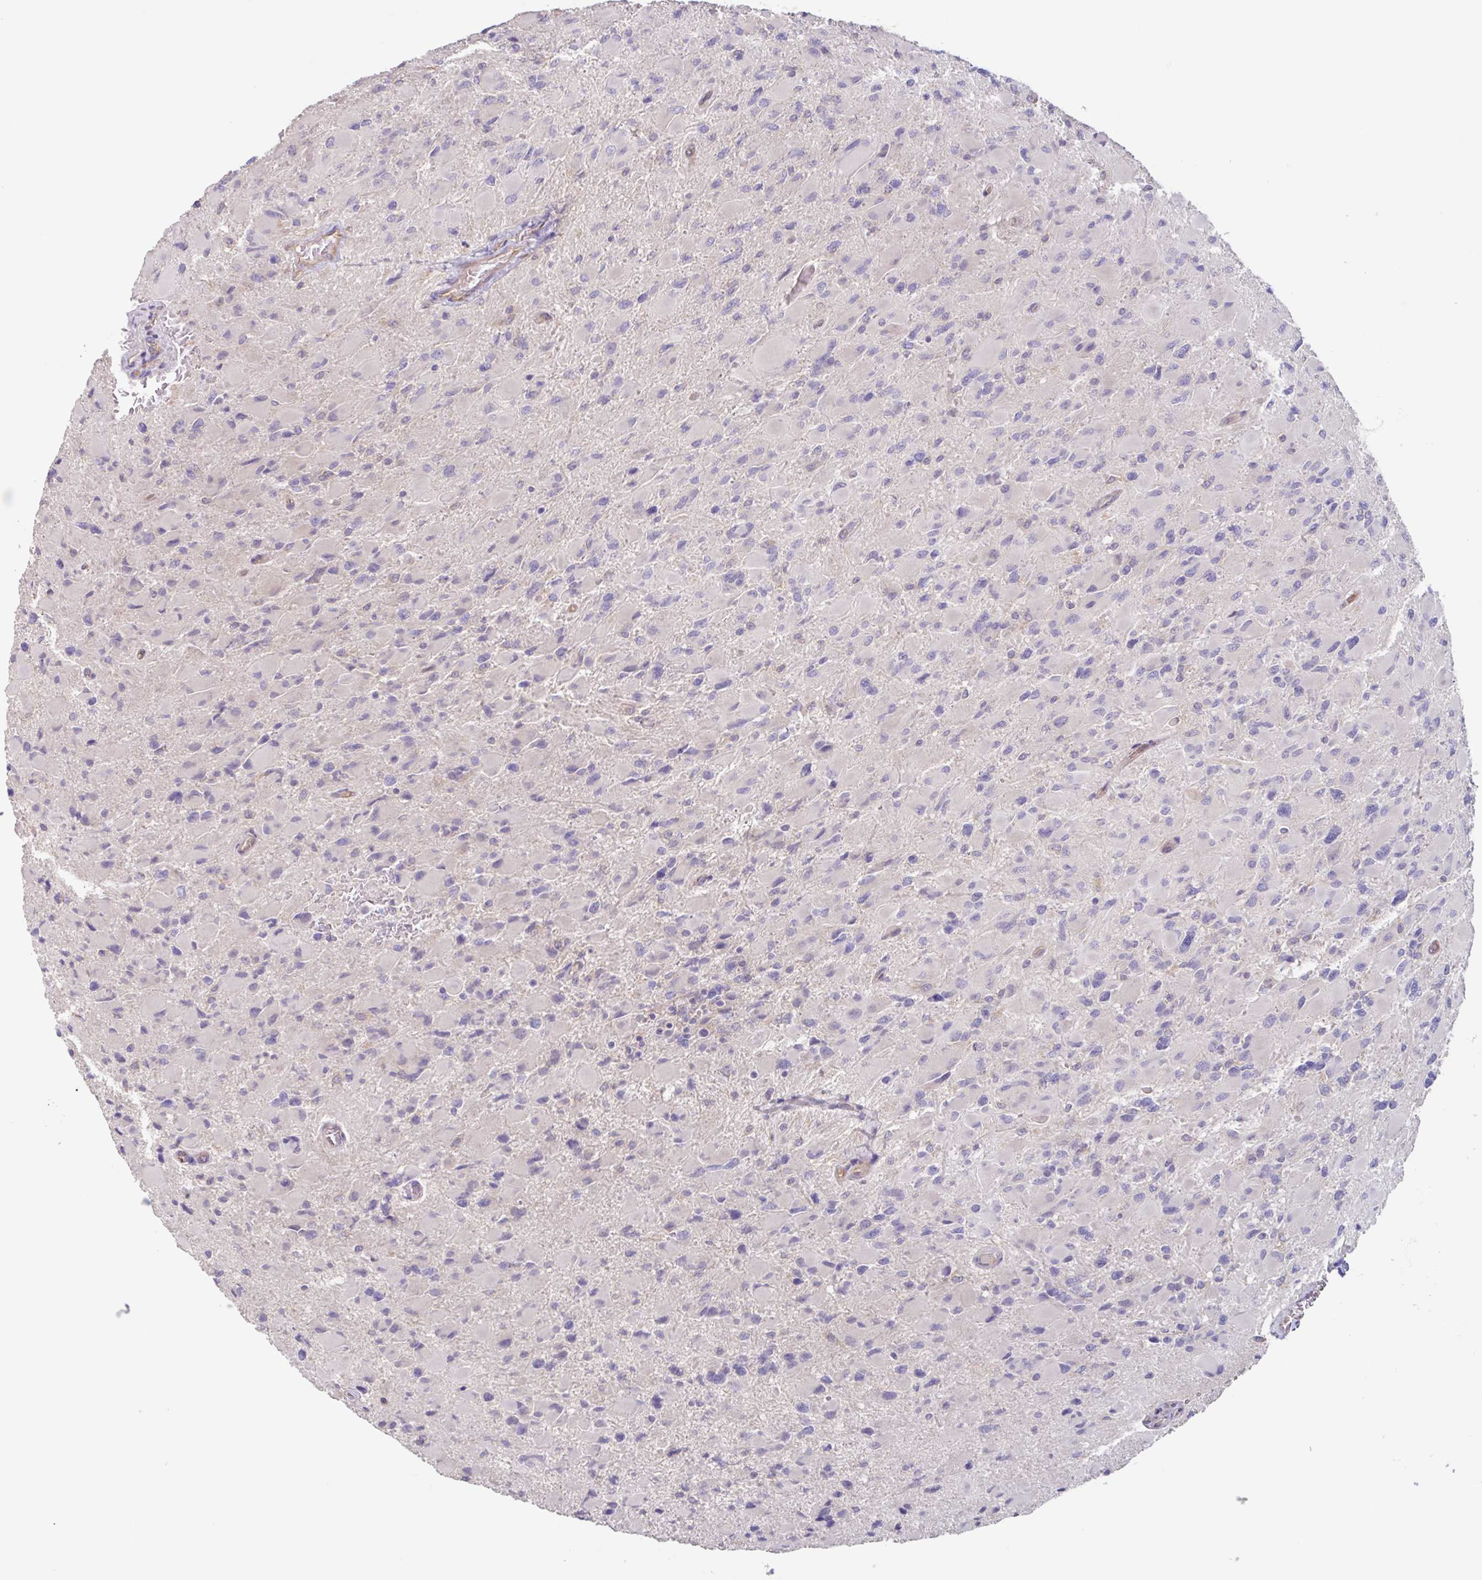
{"staining": {"intensity": "negative", "quantity": "none", "location": "none"}, "tissue": "glioma", "cell_type": "Tumor cells", "image_type": "cancer", "snomed": [{"axis": "morphology", "description": "Glioma, malignant, High grade"}, {"axis": "topography", "description": "Cerebral cortex"}], "caption": "Immunohistochemistry histopathology image of neoplastic tissue: glioma stained with DAB displays no significant protein expression in tumor cells. Brightfield microscopy of immunohistochemistry stained with DAB (brown) and hematoxylin (blue), captured at high magnification.", "gene": "EHD4", "patient": {"sex": "female", "age": 36}}